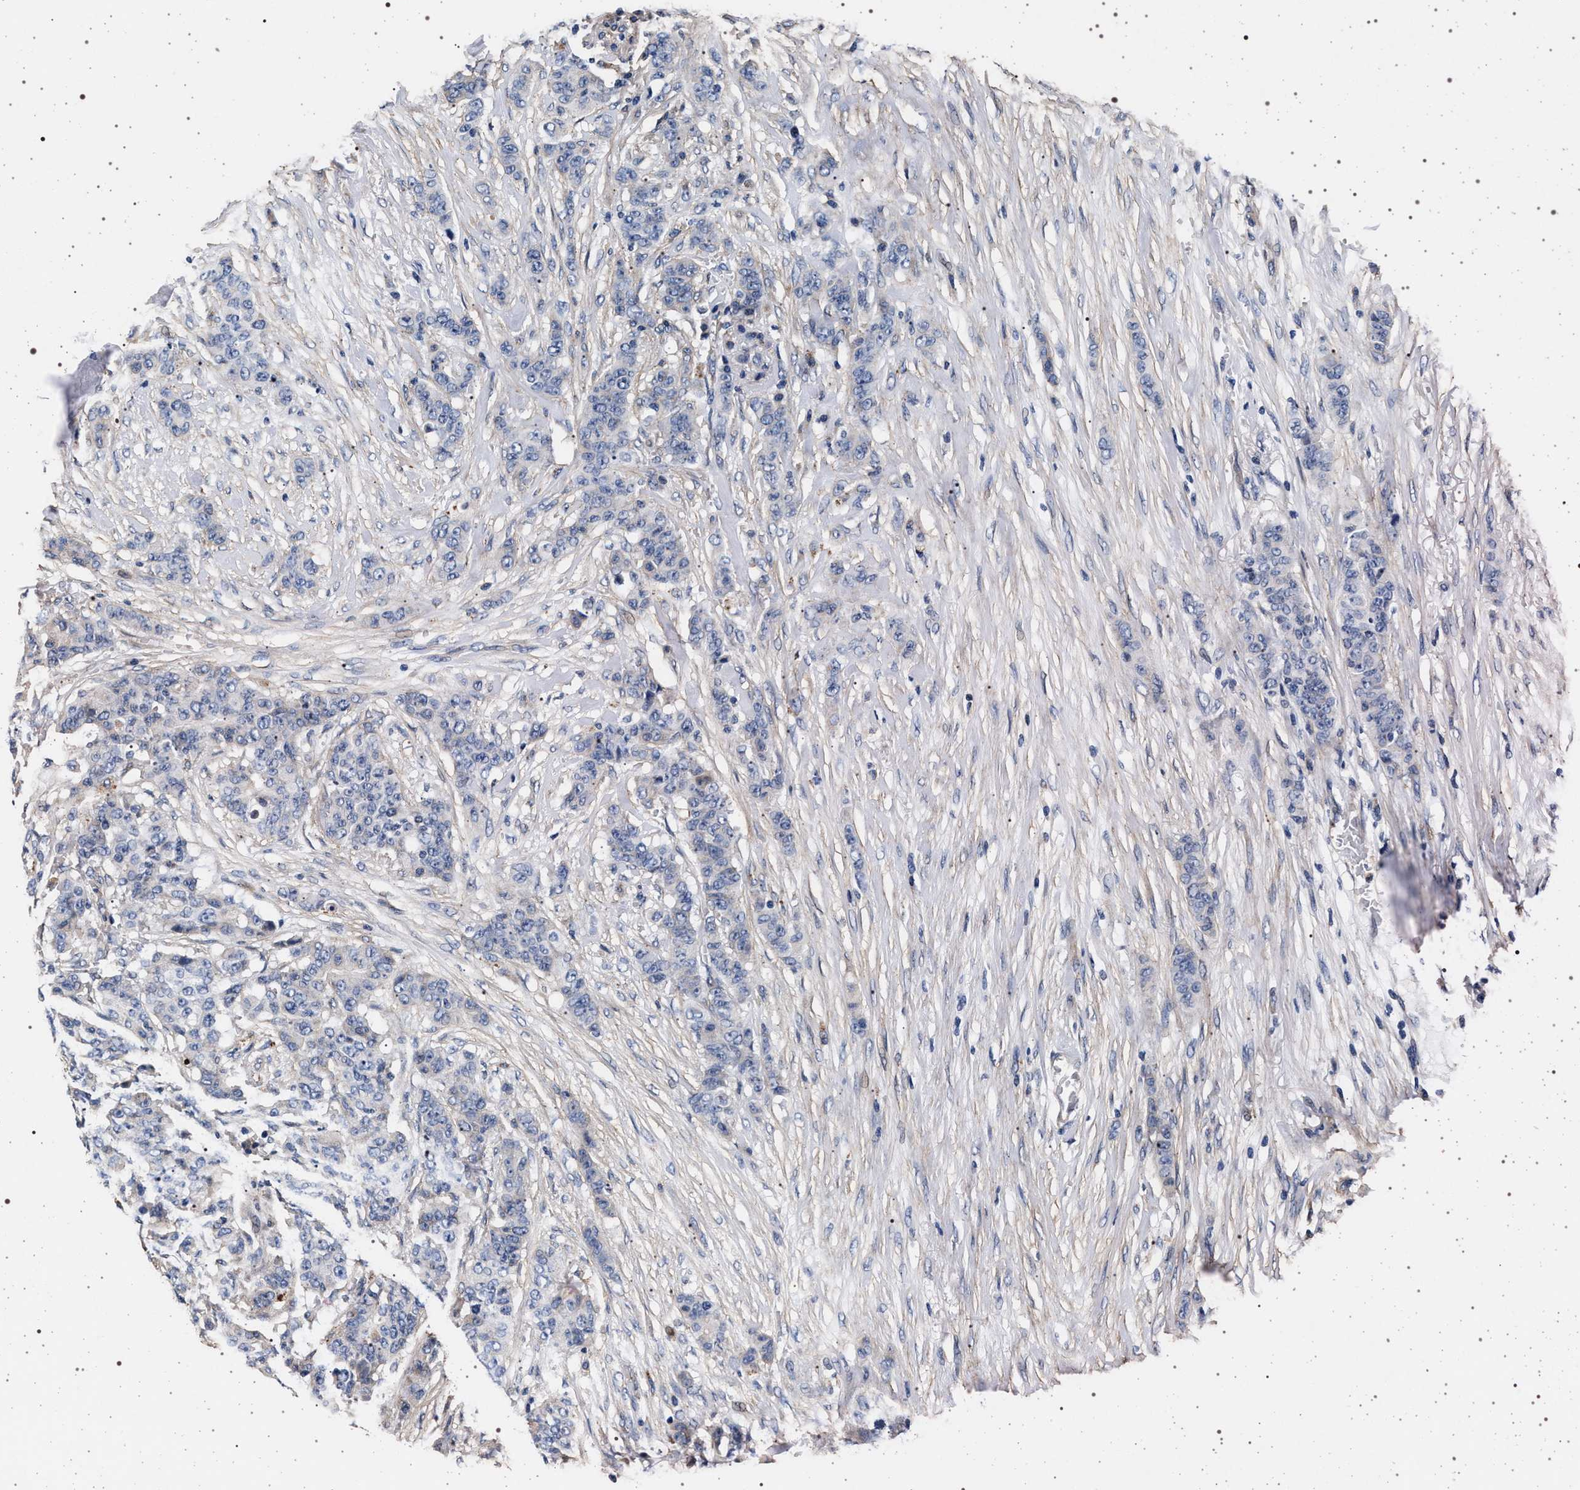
{"staining": {"intensity": "weak", "quantity": "<25%", "location": "cytoplasmic/membranous"}, "tissue": "breast cancer", "cell_type": "Tumor cells", "image_type": "cancer", "snomed": [{"axis": "morphology", "description": "Duct carcinoma"}, {"axis": "topography", "description": "Breast"}], "caption": "The histopathology image exhibits no significant staining in tumor cells of breast invasive ductal carcinoma. Brightfield microscopy of IHC stained with DAB (brown) and hematoxylin (blue), captured at high magnification.", "gene": "KCNK6", "patient": {"sex": "female", "age": 40}}